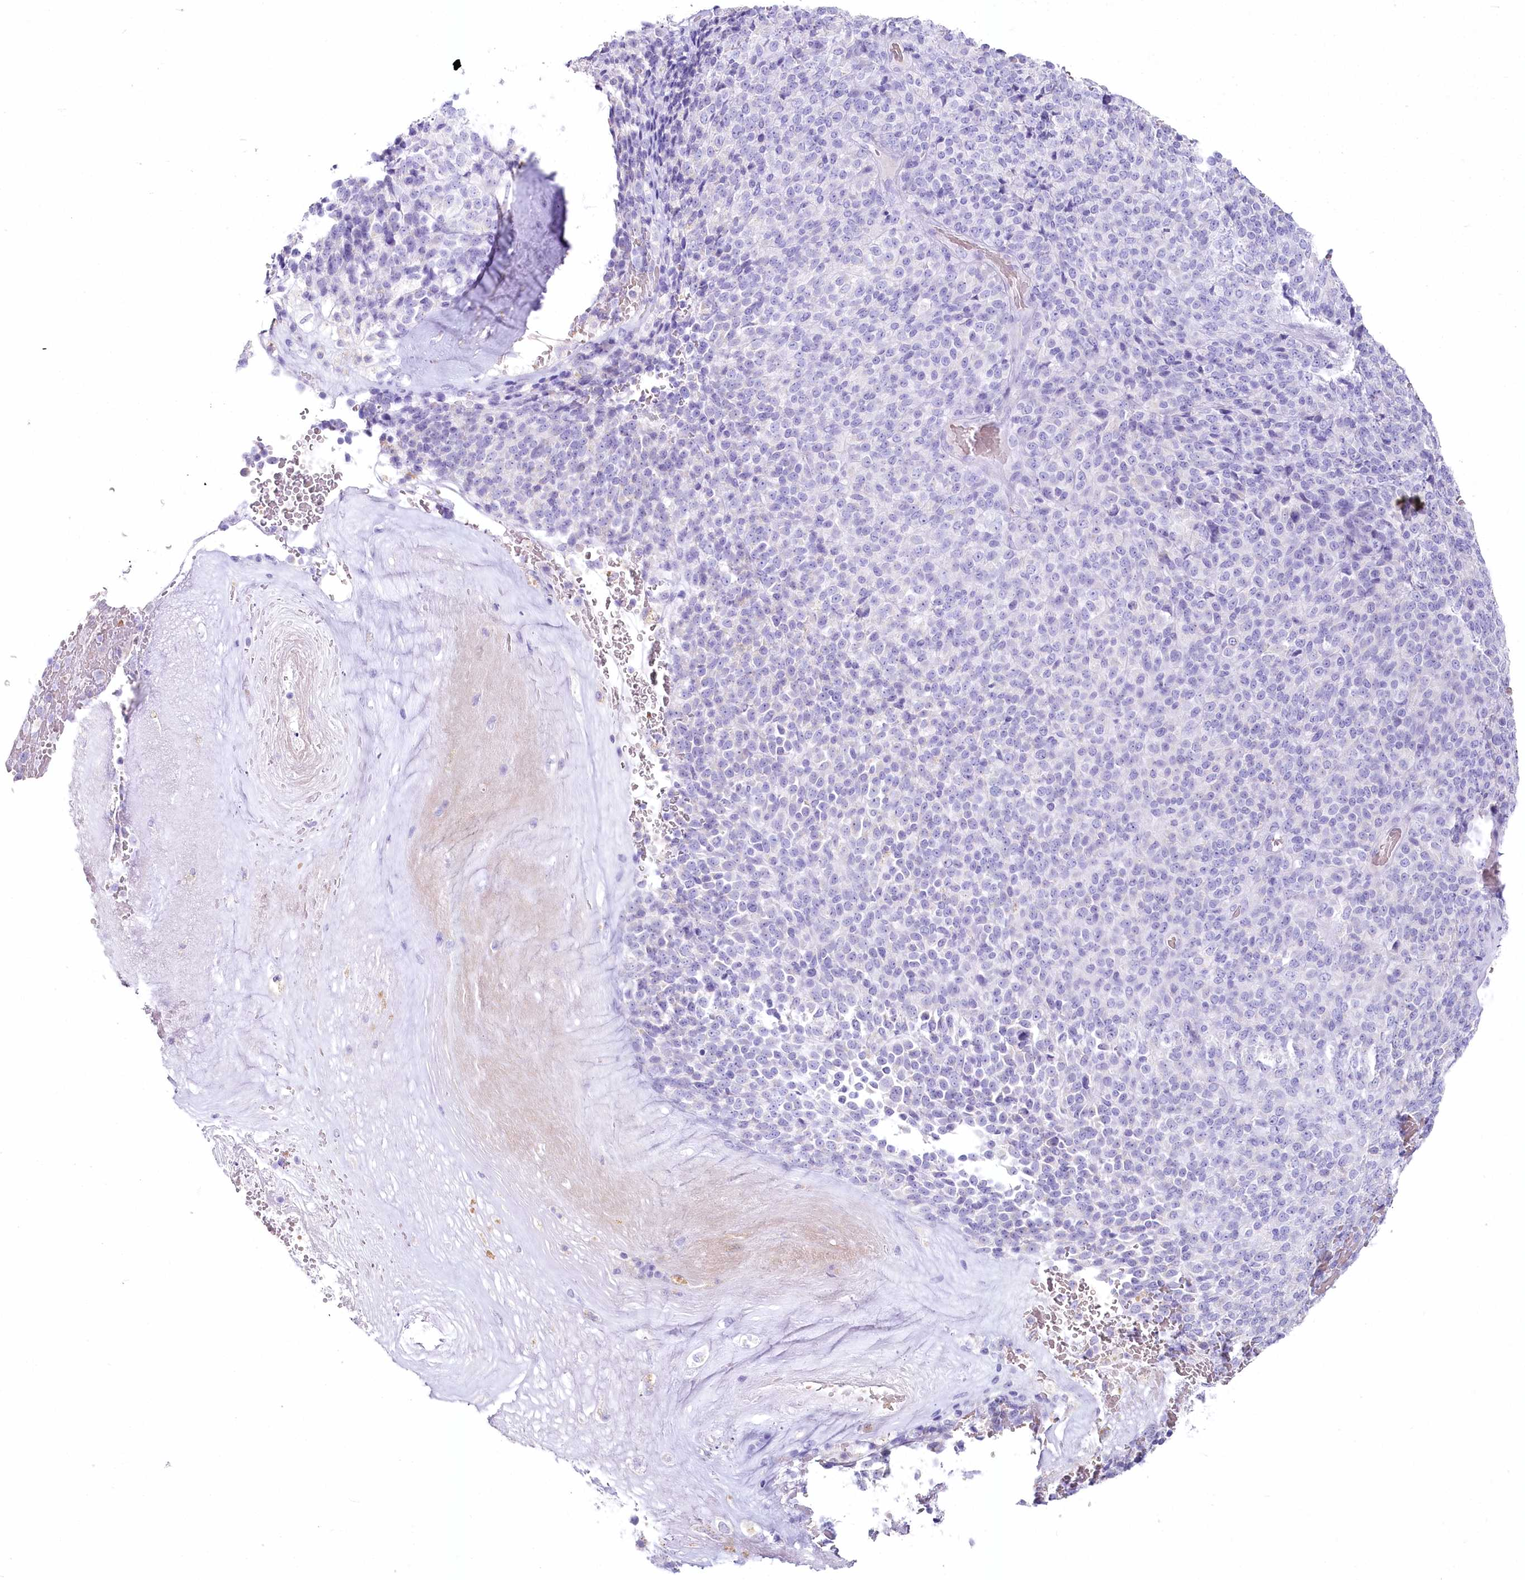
{"staining": {"intensity": "negative", "quantity": "none", "location": "none"}, "tissue": "melanoma", "cell_type": "Tumor cells", "image_type": "cancer", "snomed": [{"axis": "morphology", "description": "Malignant melanoma, Metastatic site"}, {"axis": "topography", "description": "Brain"}], "caption": "Image shows no significant protein positivity in tumor cells of malignant melanoma (metastatic site).", "gene": "IFIT5", "patient": {"sex": "female", "age": 56}}